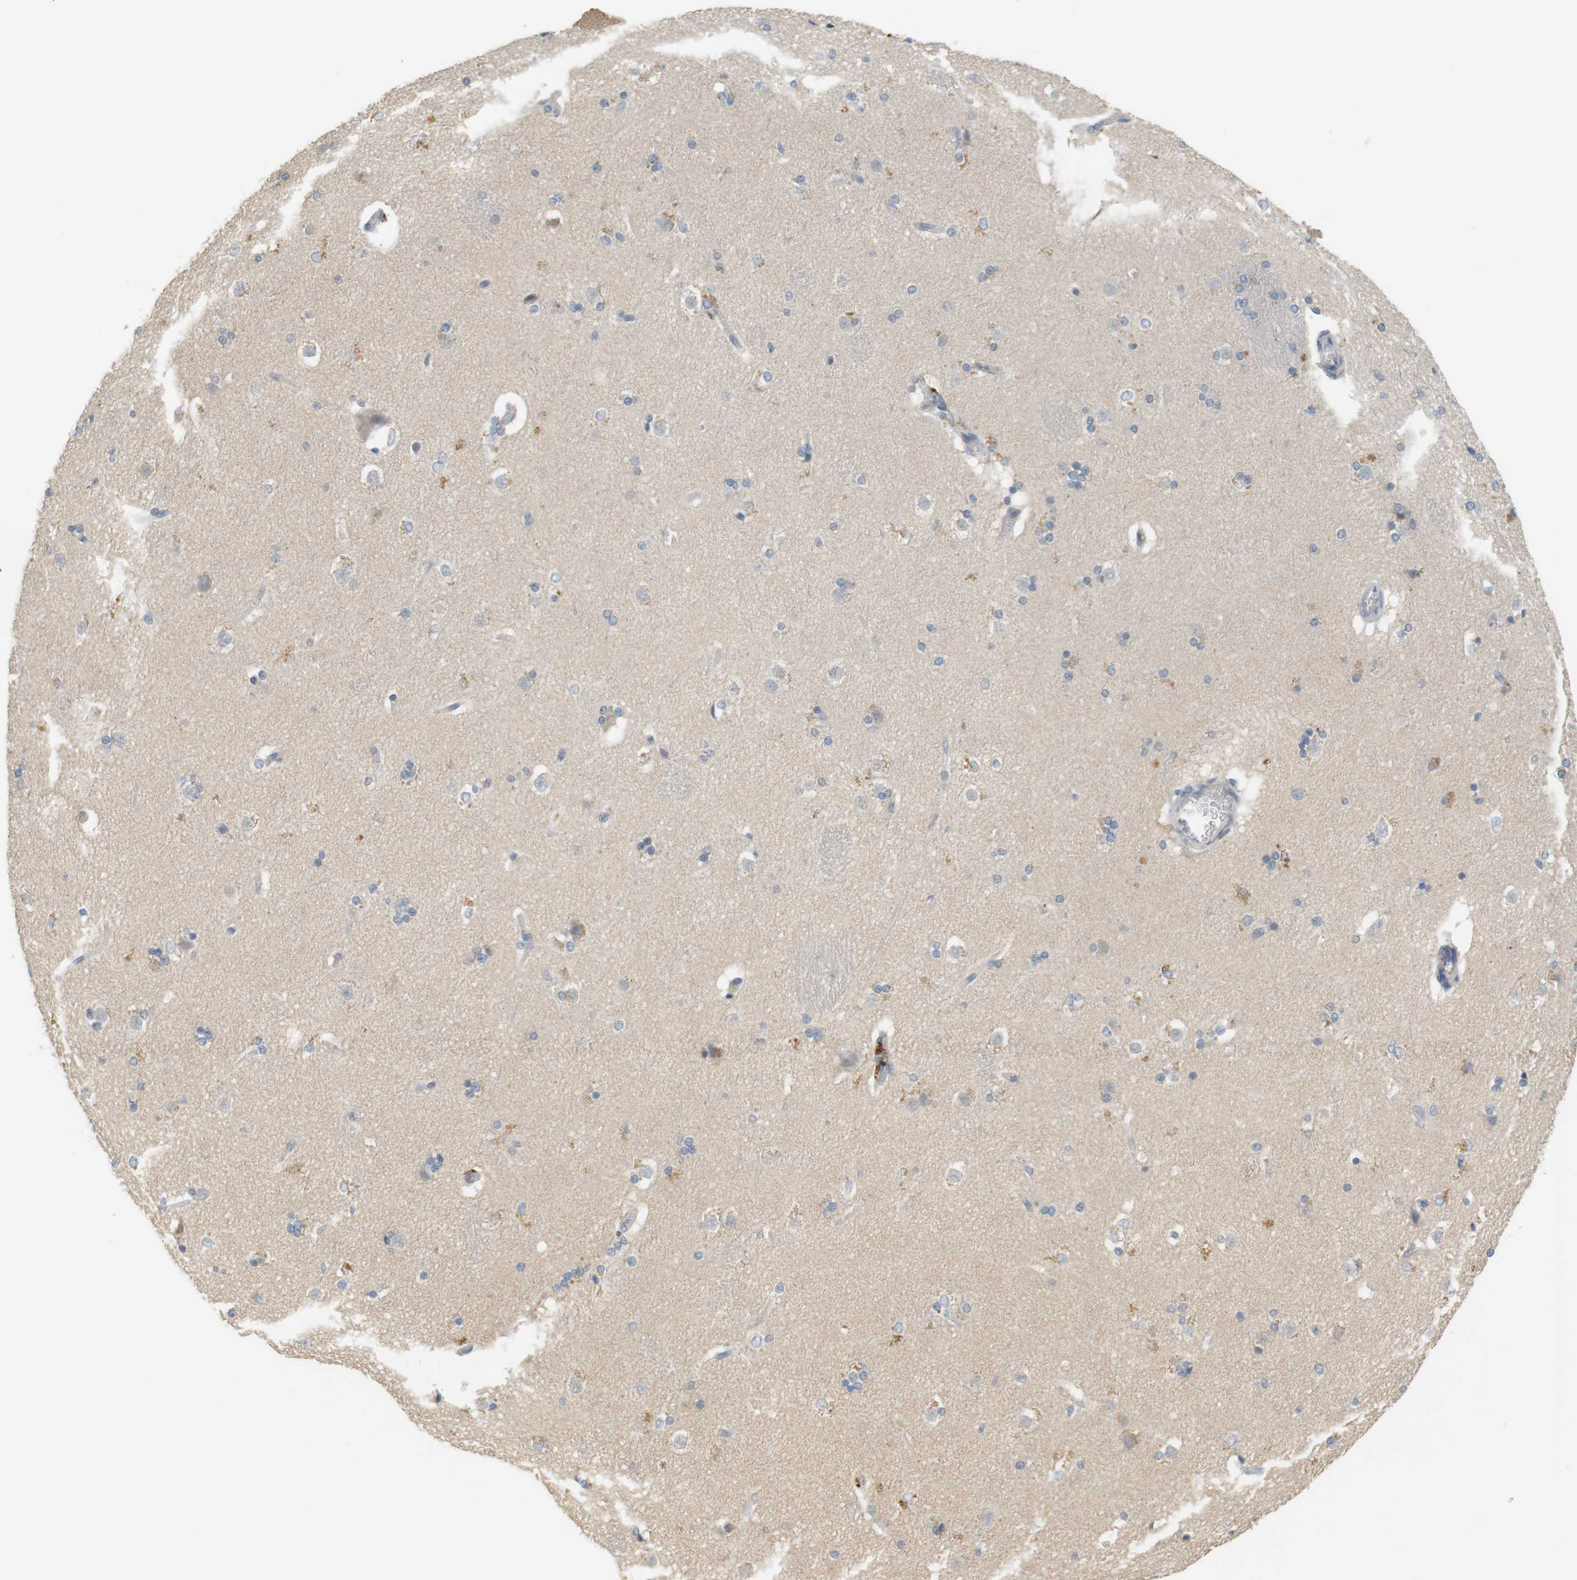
{"staining": {"intensity": "negative", "quantity": "none", "location": "none"}, "tissue": "caudate", "cell_type": "Glial cells", "image_type": "normal", "snomed": [{"axis": "morphology", "description": "Normal tissue, NOS"}, {"axis": "topography", "description": "Lateral ventricle wall"}], "caption": "DAB (3,3'-diaminobenzidine) immunohistochemical staining of unremarkable human caudate demonstrates no significant expression in glial cells. (DAB (3,3'-diaminobenzidine) immunohistochemistry (IHC) with hematoxylin counter stain).", "gene": "CREB3L2", "patient": {"sex": "female", "age": 19}}